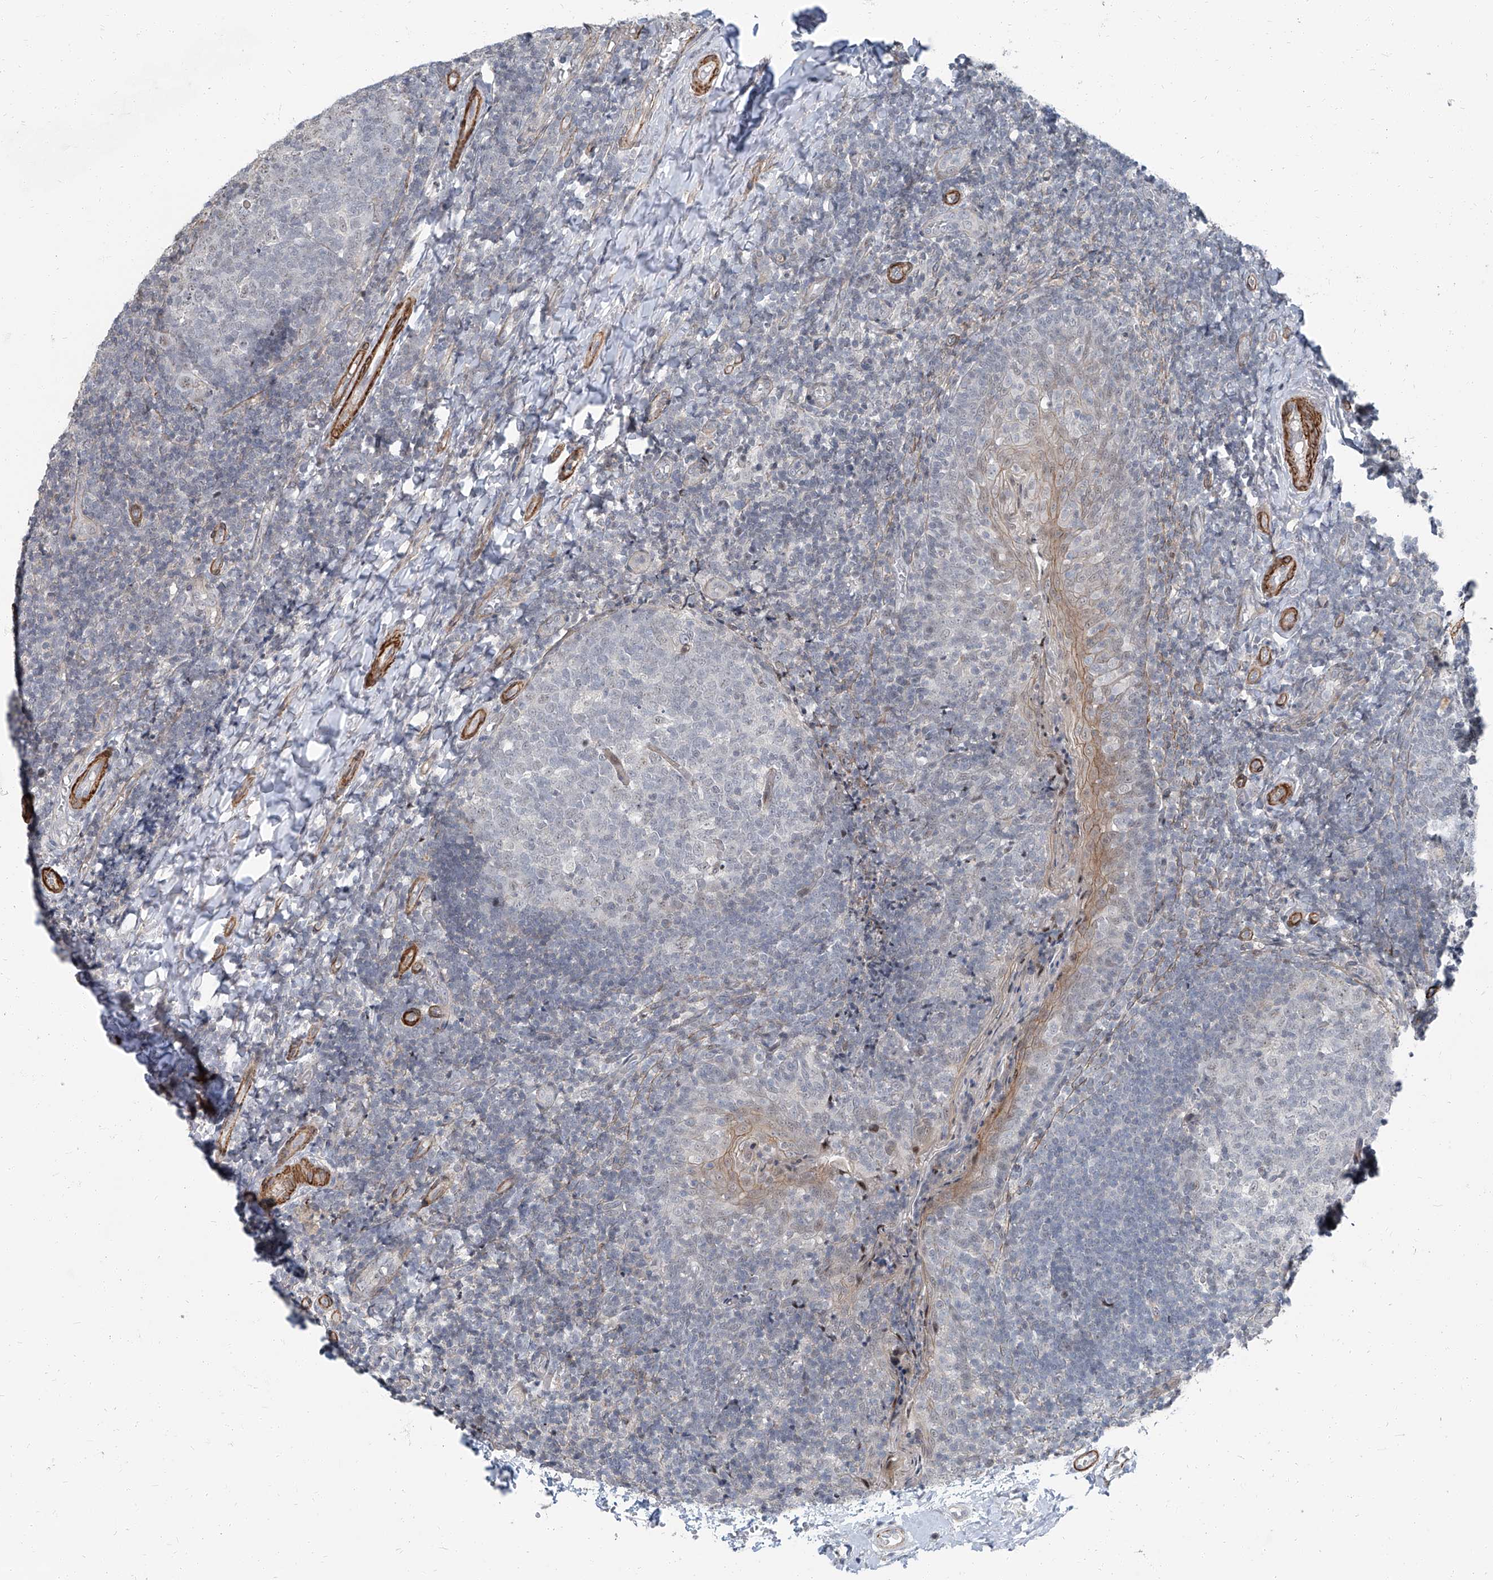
{"staining": {"intensity": "negative", "quantity": "none", "location": "none"}, "tissue": "tonsil", "cell_type": "Germinal center cells", "image_type": "normal", "snomed": [{"axis": "morphology", "description": "Normal tissue, NOS"}, {"axis": "topography", "description": "Tonsil"}], "caption": "A high-resolution histopathology image shows IHC staining of benign tonsil, which demonstrates no significant positivity in germinal center cells.", "gene": "TXLNB", "patient": {"sex": "female", "age": 19}}